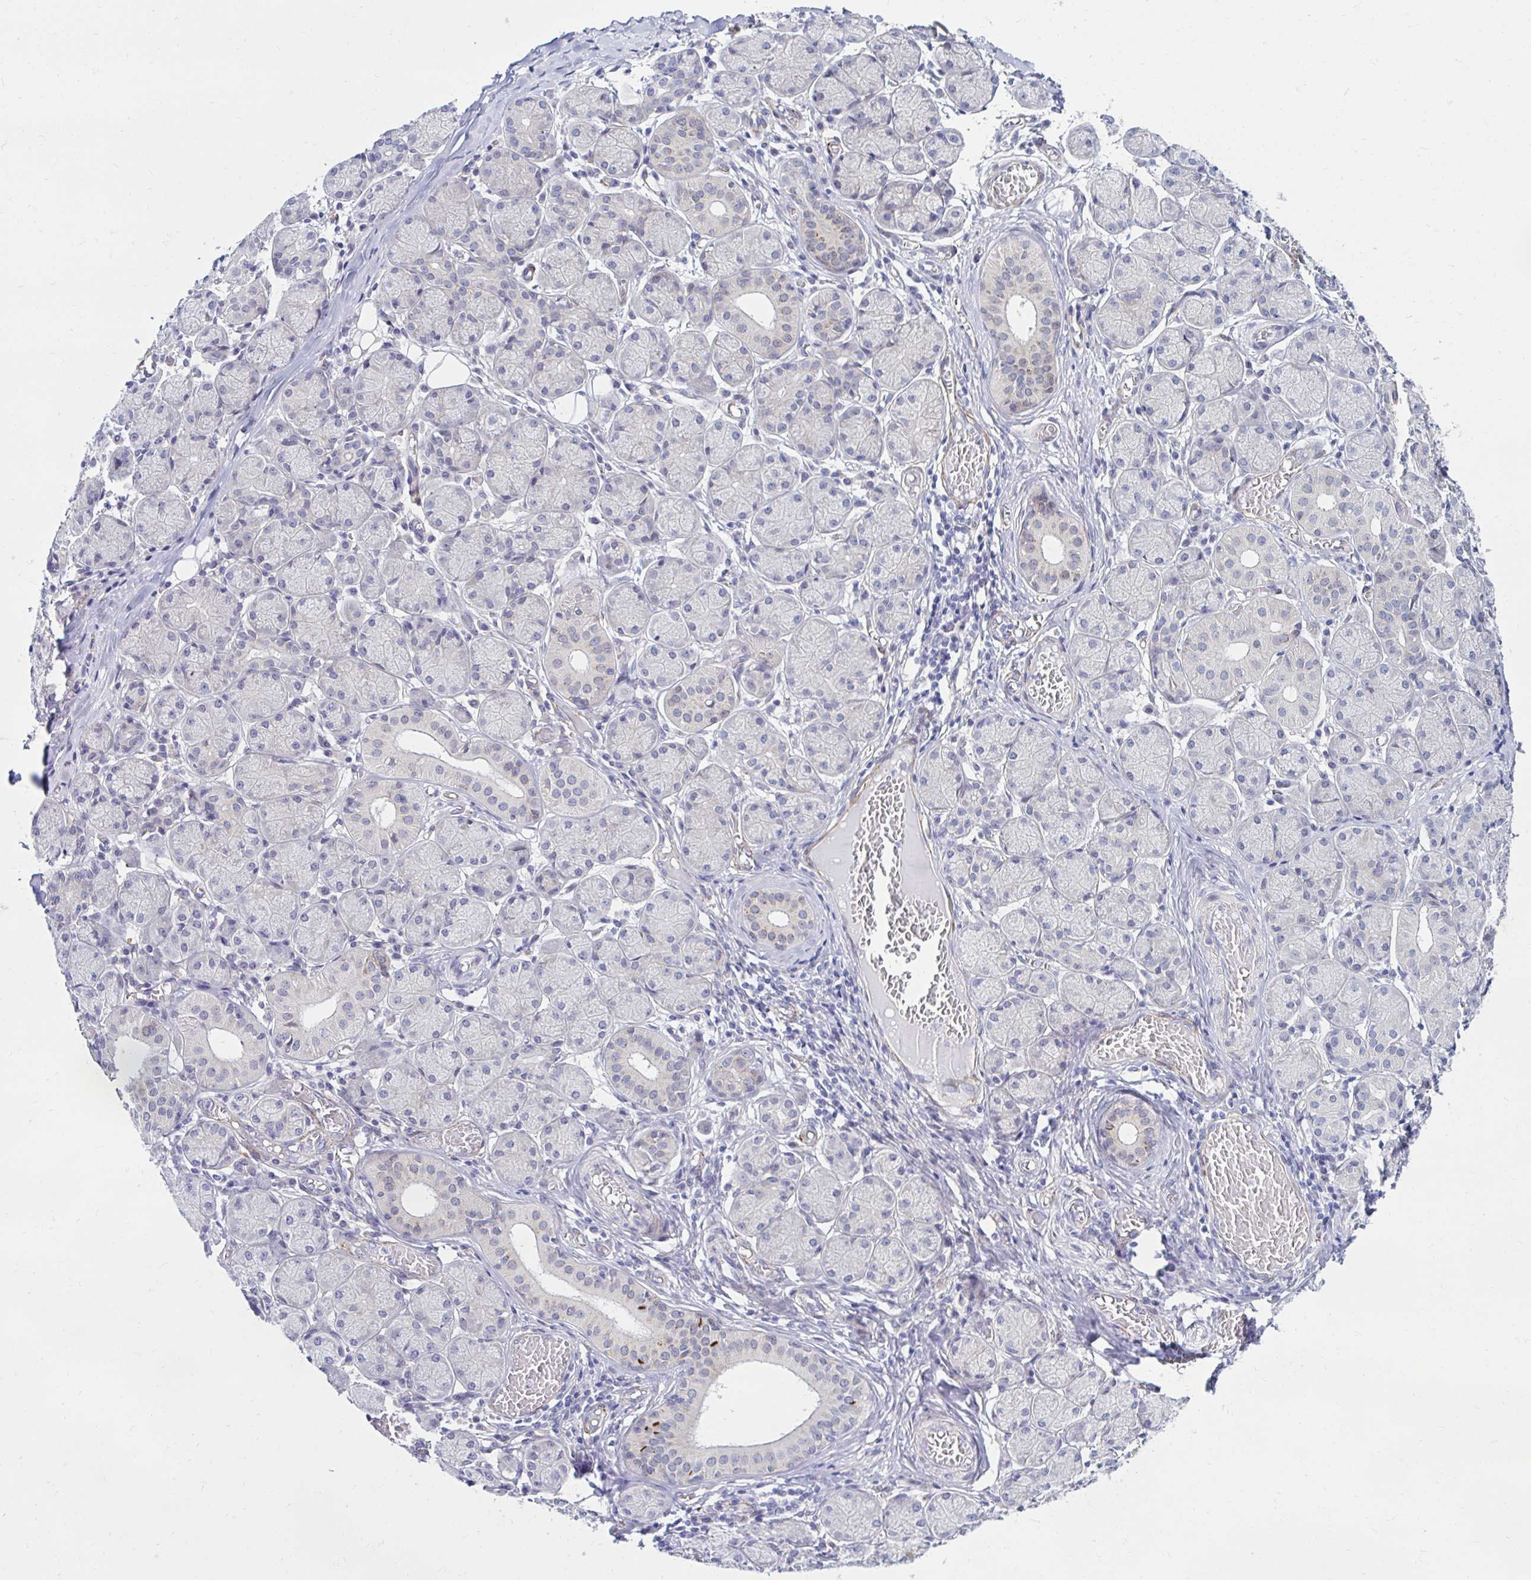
{"staining": {"intensity": "negative", "quantity": "none", "location": "none"}, "tissue": "salivary gland", "cell_type": "Glandular cells", "image_type": "normal", "snomed": [{"axis": "morphology", "description": "Normal tissue, NOS"}, {"axis": "topography", "description": "Salivary gland"}], "caption": "This is a micrograph of immunohistochemistry staining of benign salivary gland, which shows no staining in glandular cells. (Brightfield microscopy of DAB IHC at high magnification).", "gene": "ANKRD62", "patient": {"sex": "female", "age": 24}}